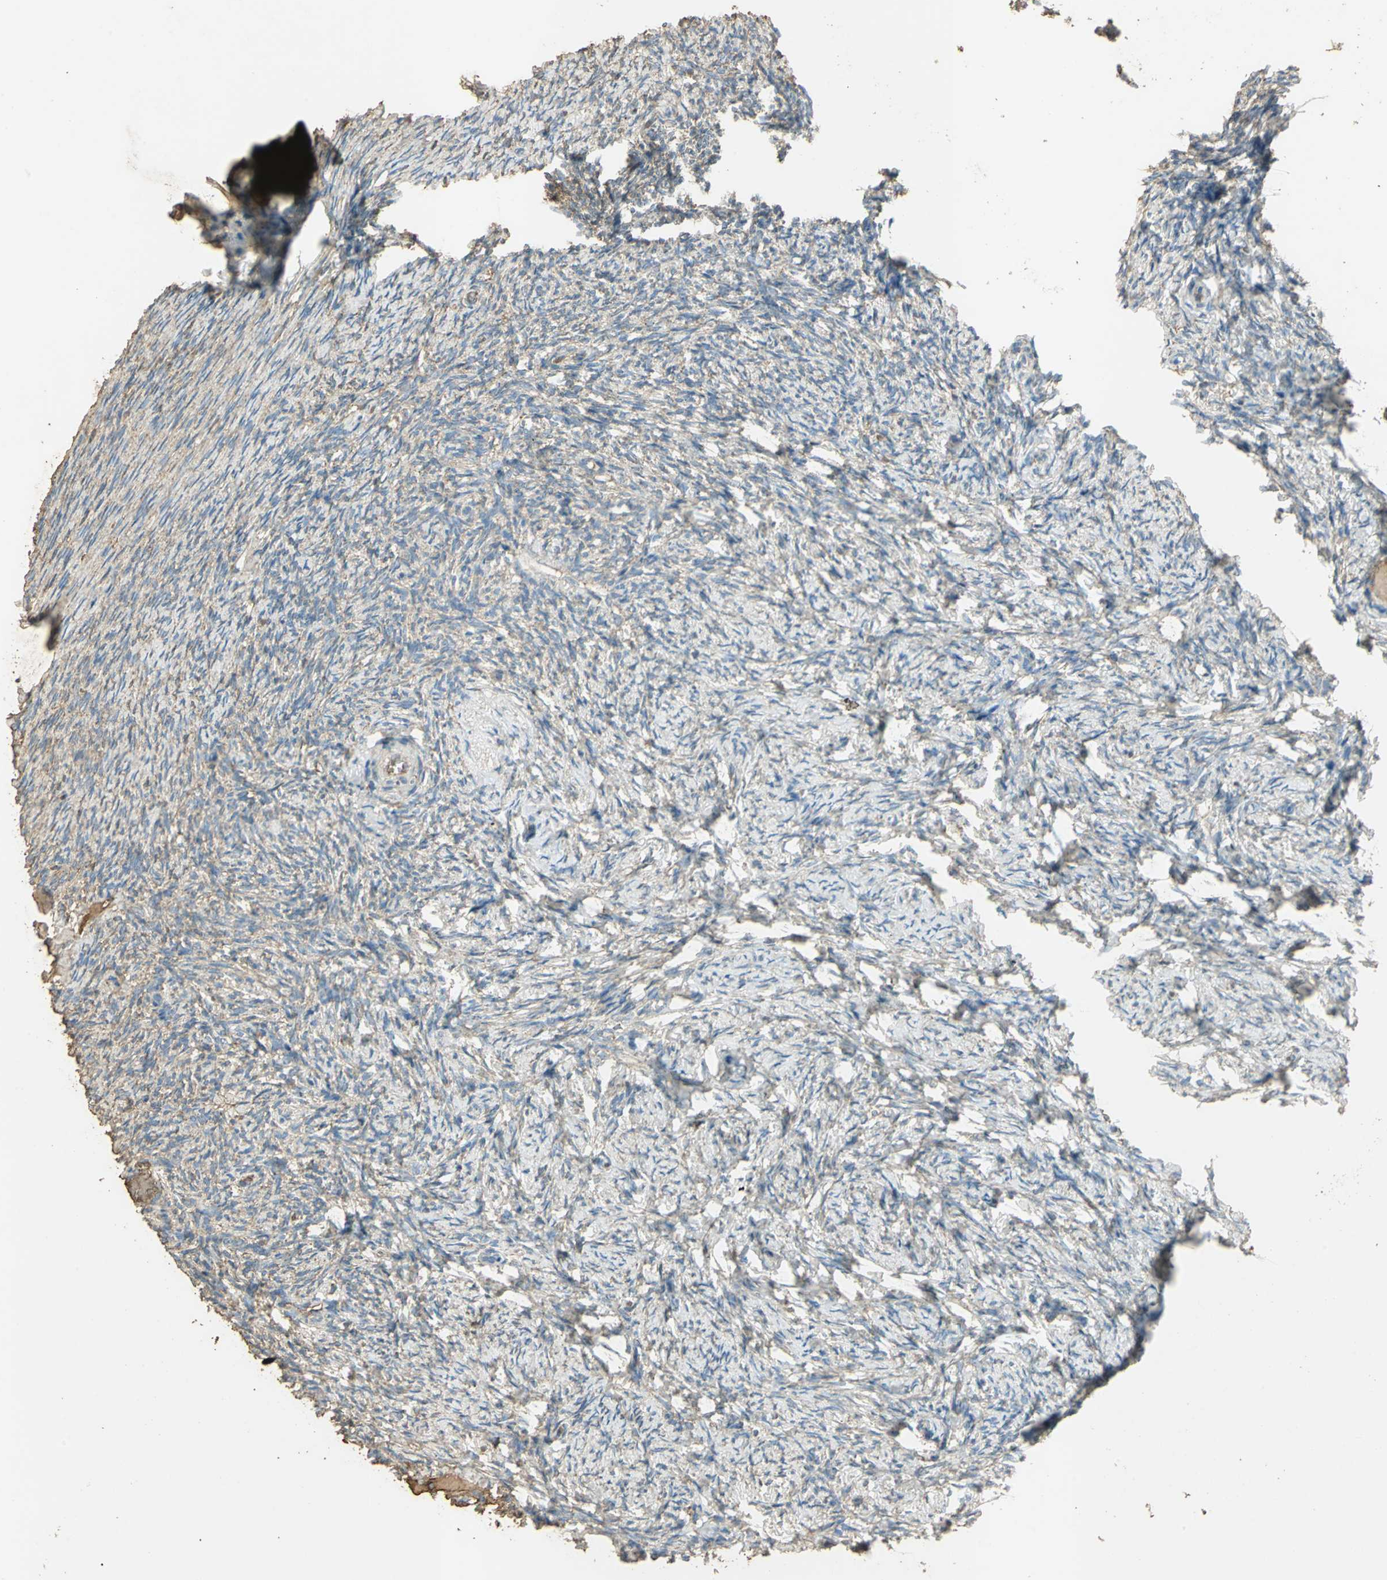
{"staining": {"intensity": "weak", "quantity": ">75%", "location": "cytoplasmic/membranous"}, "tissue": "ovary", "cell_type": "Ovarian stroma cells", "image_type": "normal", "snomed": [{"axis": "morphology", "description": "Normal tissue, NOS"}, {"axis": "topography", "description": "Ovary"}], "caption": "An immunohistochemistry (IHC) photomicrograph of unremarkable tissue is shown. Protein staining in brown labels weak cytoplasmic/membranous positivity in ovary within ovarian stroma cells.", "gene": "TRAPPC2", "patient": {"sex": "female", "age": 60}}